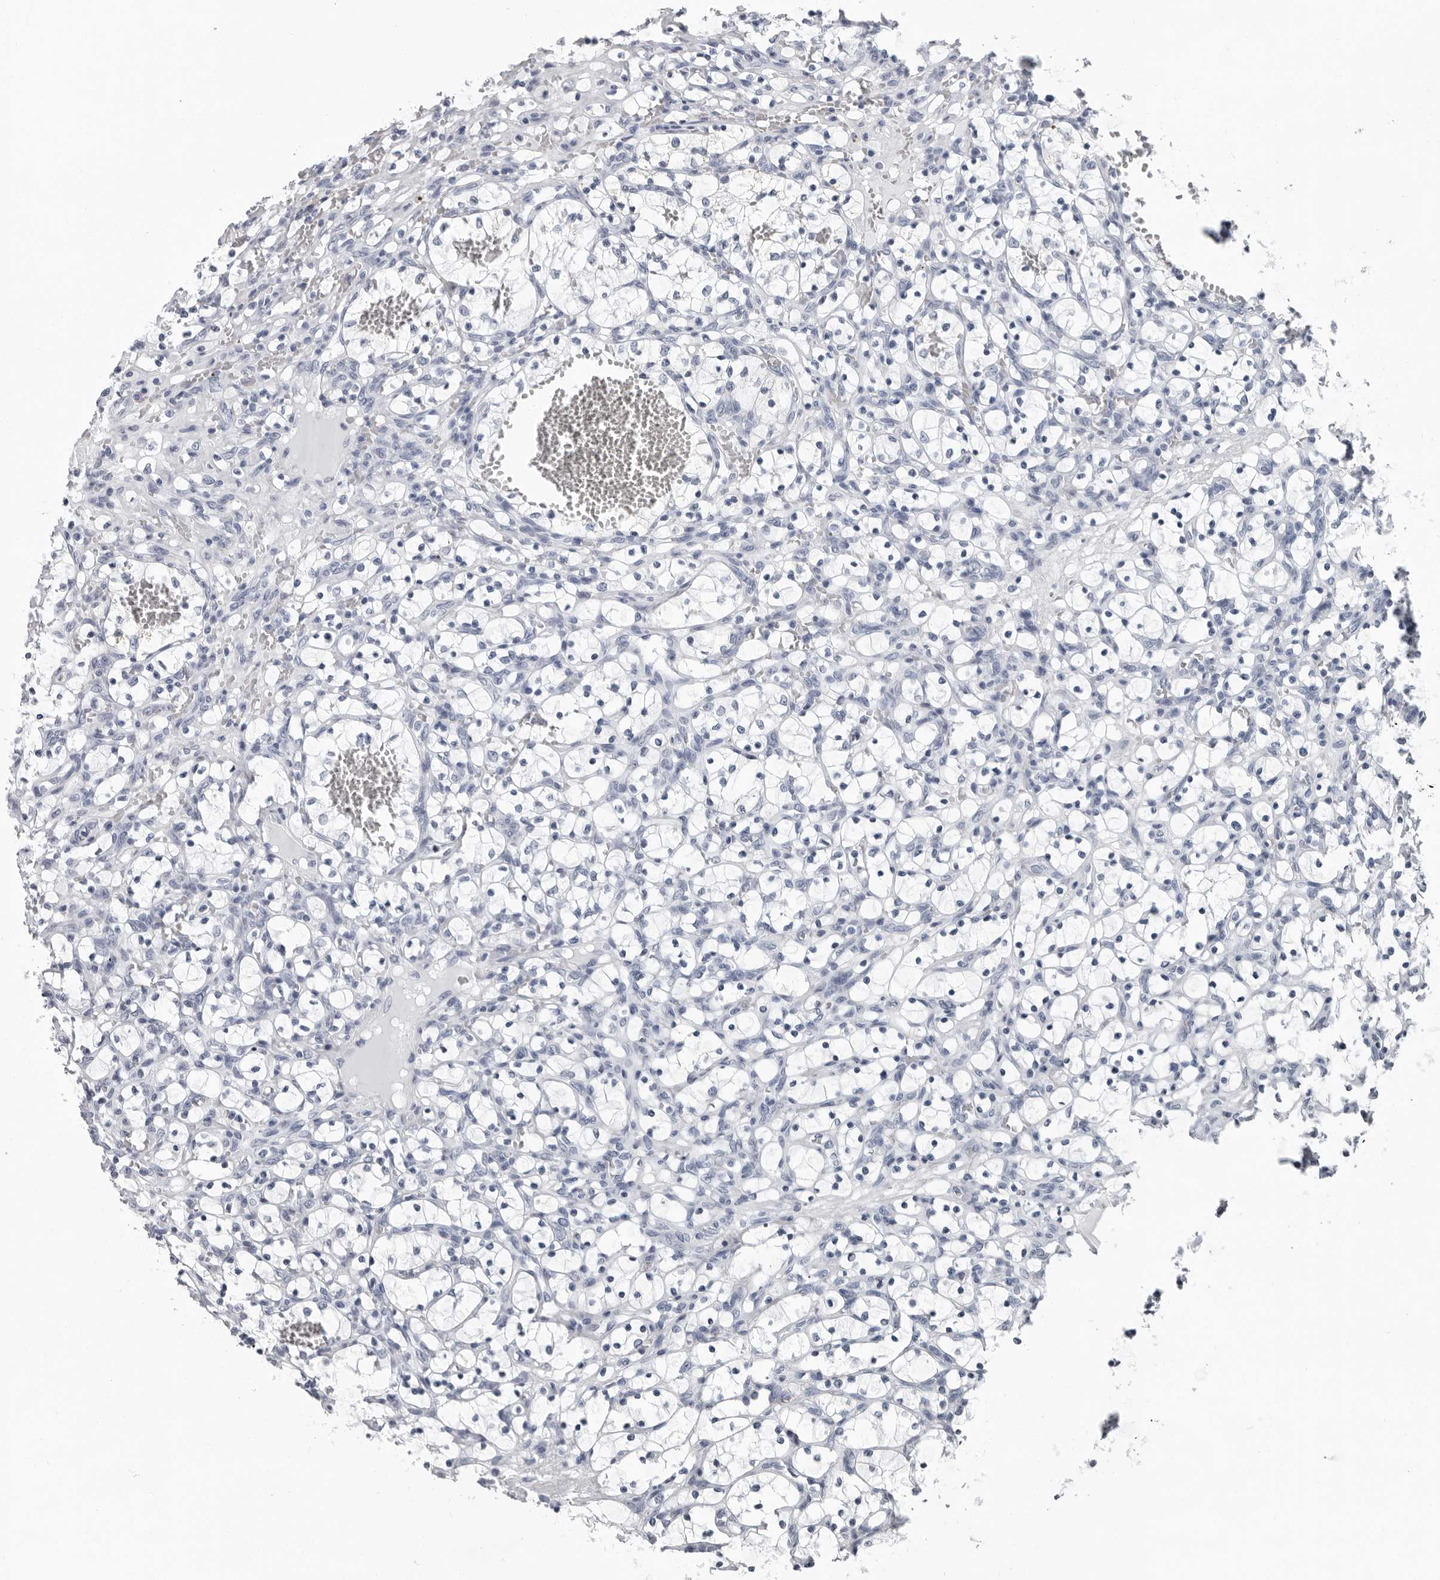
{"staining": {"intensity": "negative", "quantity": "none", "location": "none"}, "tissue": "renal cancer", "cell_type": "Tumor cells", "image_type": "cancer", "snomed": [{"axis": "morphology", "description": "Adenocarcinoma, NOS"}, {"axis": "topography", "description": "Kidney"}], "caption": "Immunohistochemical staining of renal cancer (adenocarcinoma) demonstrates no significant staining in tumor cells.", "gene": "CCDC28B", "patient": {"sex": "female", "age": 69}}